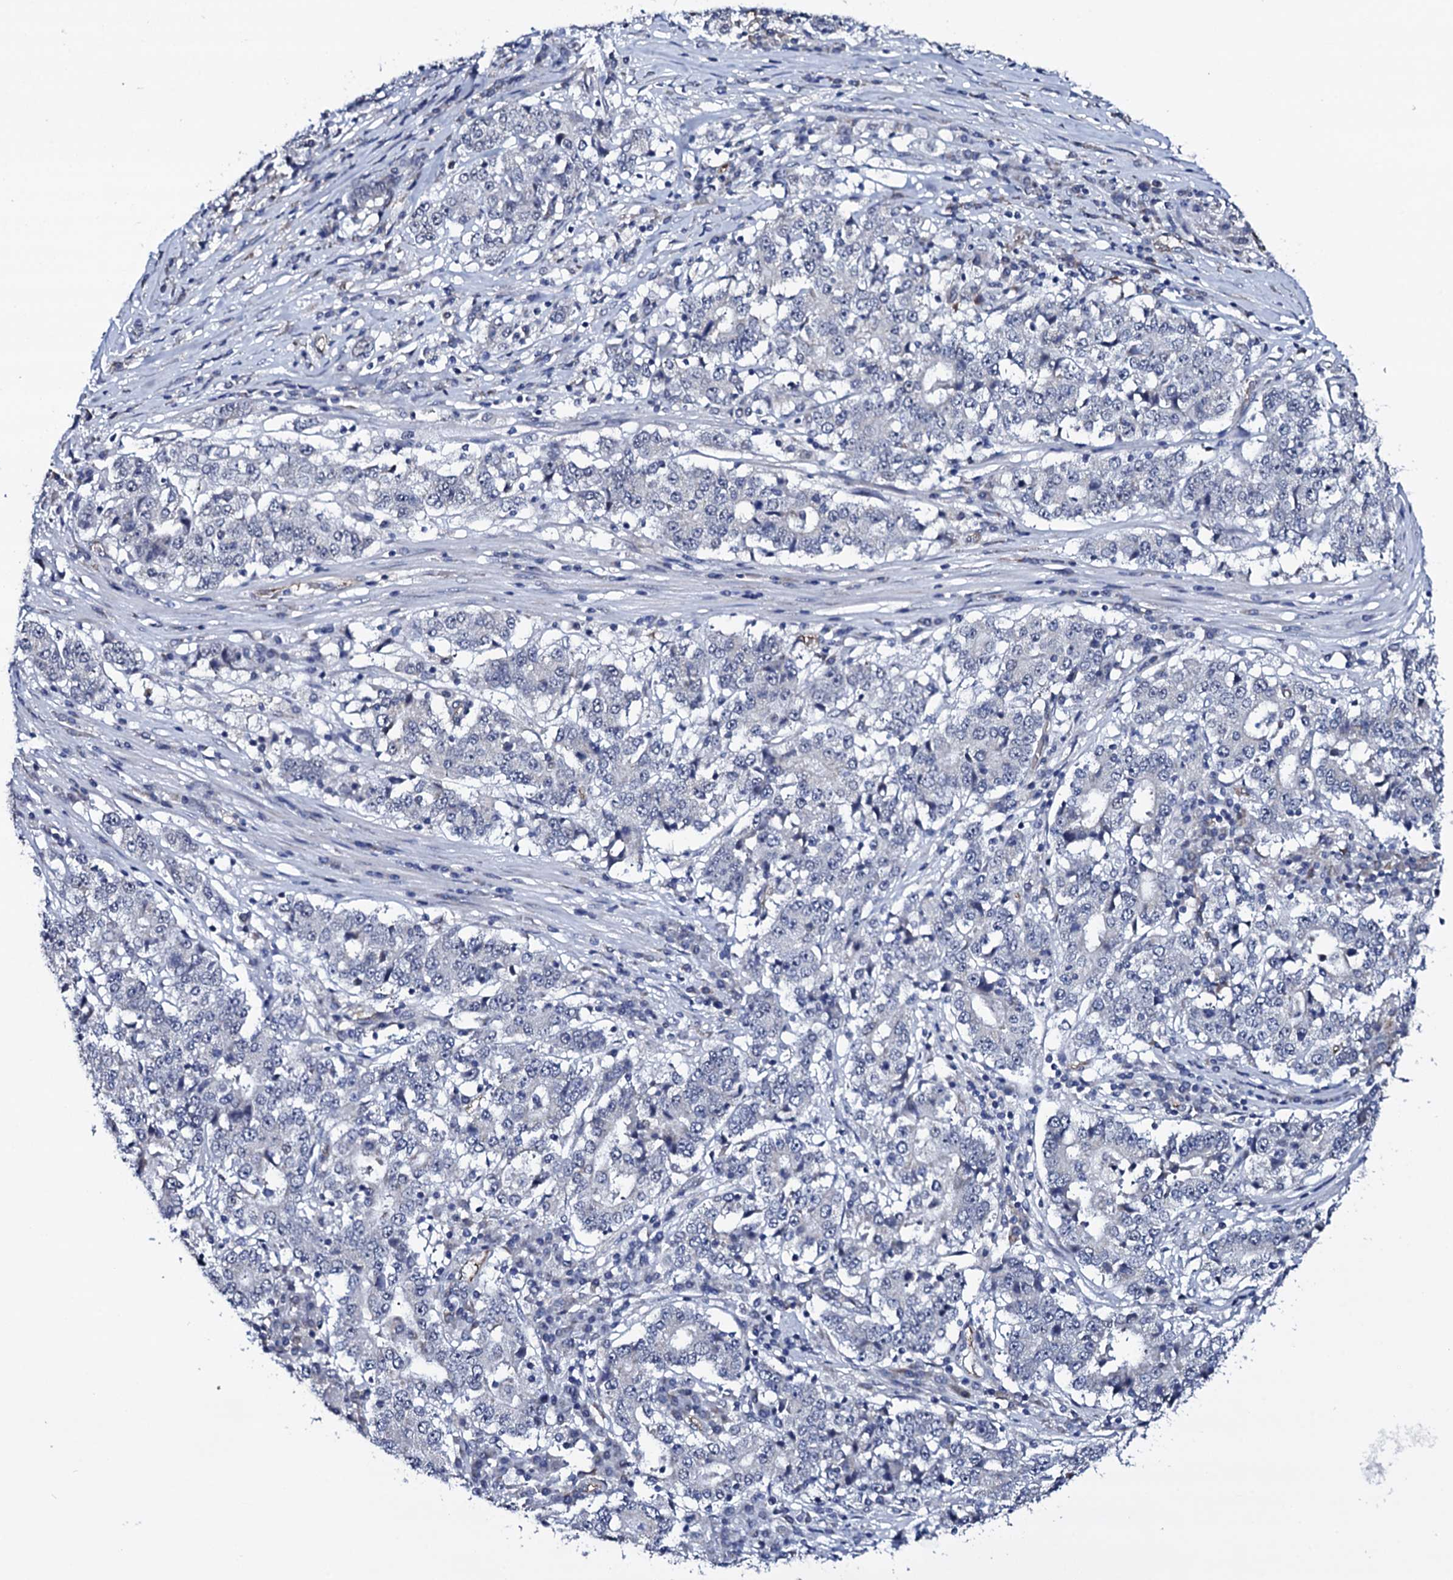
{"staining": {"intensity": "negative", "quantity": "none", "location": "none"}, "tissue": "stomach cancer", "cell_type": "Tumor cells", "image_type": "cancer", "snomed": [{"axis": "morphology", "description": "Adenocarcinoma, NOS"}, {"axis": "topography", "description": "Stomach"}], "caption": "A high-resolution histopathology image shows immunohistochemistry staining of adenocarcinoma (stomach), which shows no significant staining in tumor cells. (Brightfield microscopy of DAB (3,3'-diaminobenzidine) immunohistochemistry at high magnification).", "gene": "GAREM1", "patient": {"sex": "male", "age": 59}}